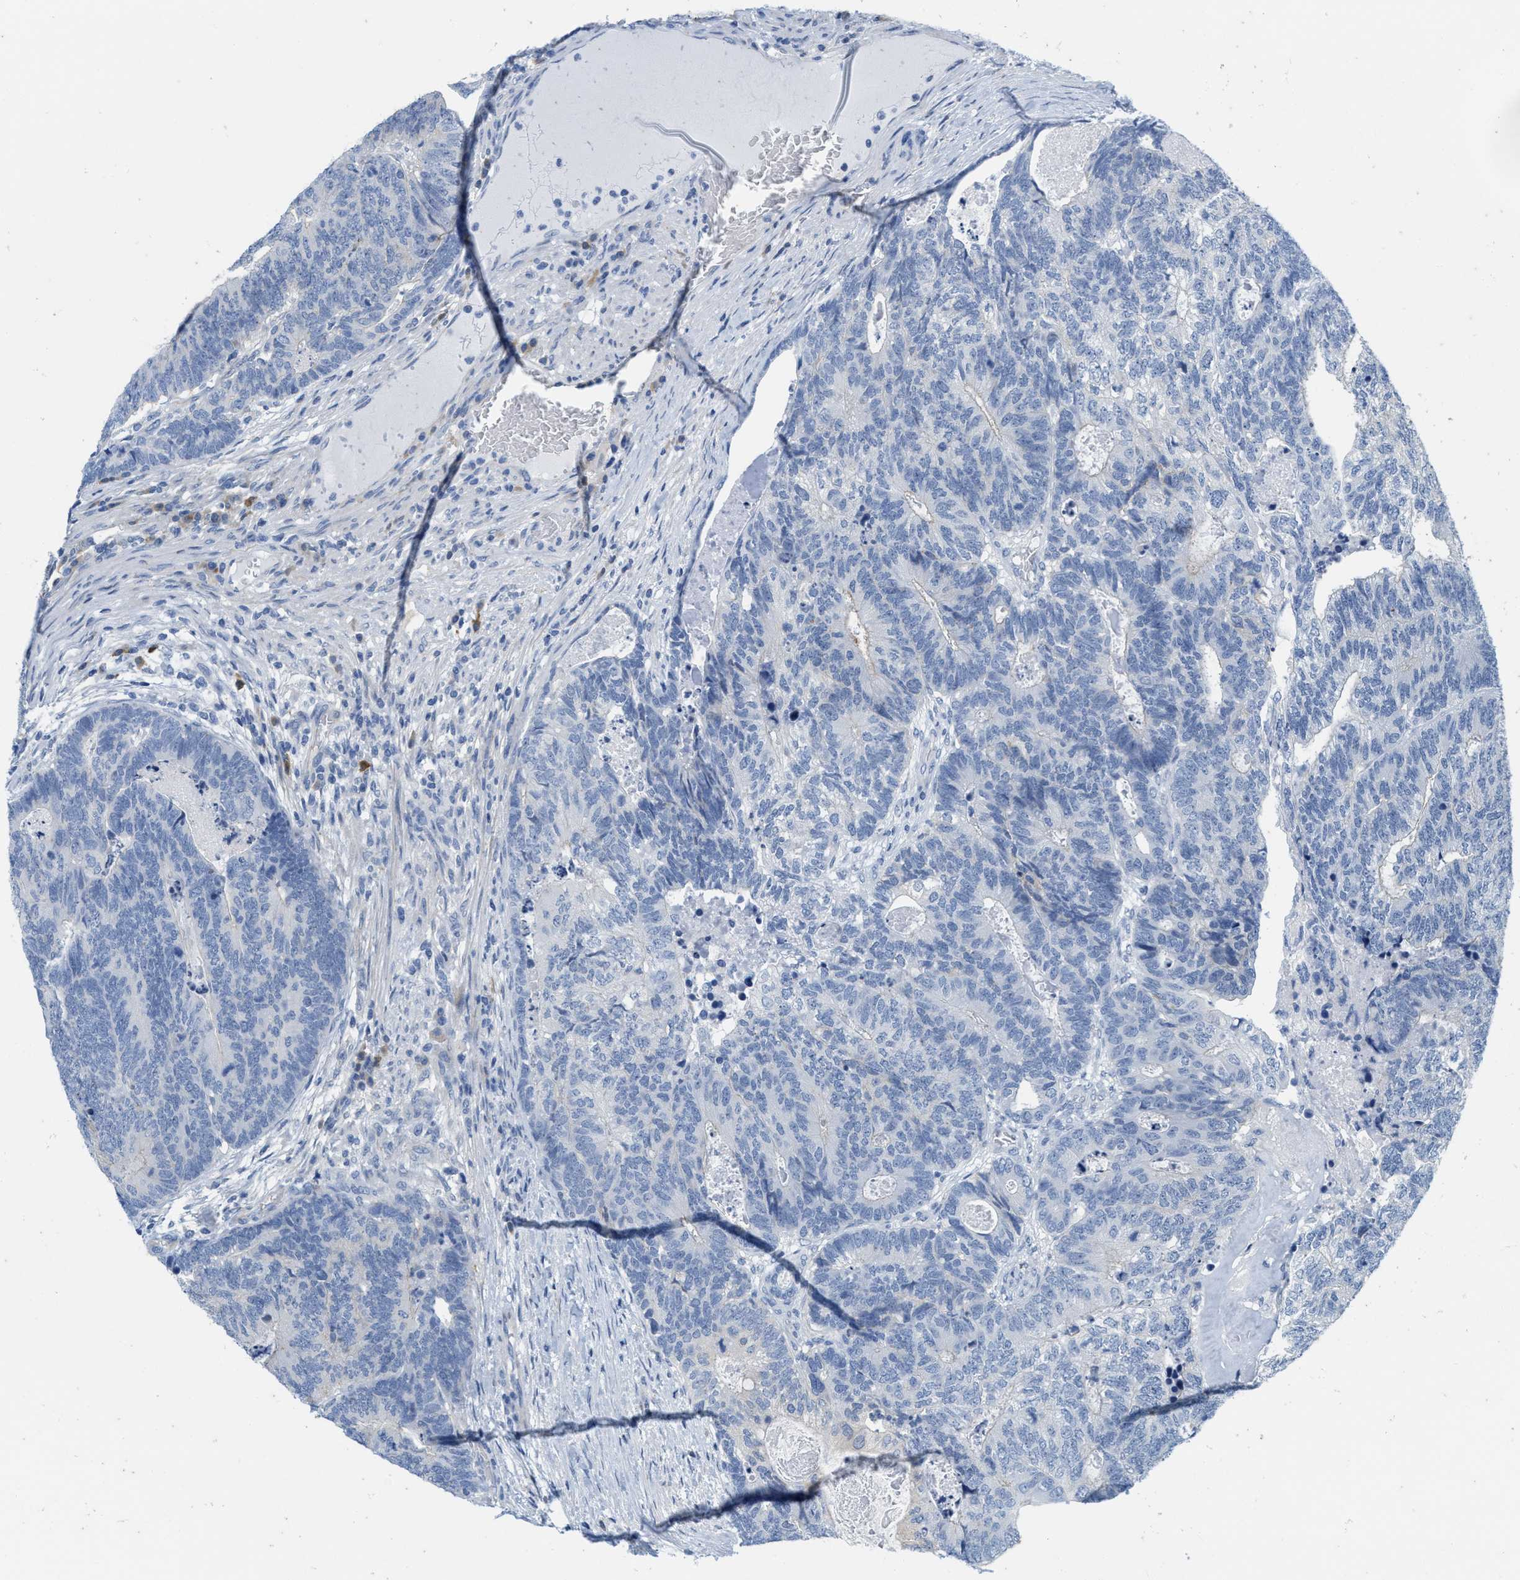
{"staining": {"intensity": "negative", "quantity": "none", "location": "none"}, "tissue": "colorectal cancer", "cell_type": "Tumor cells", "image_type": "cancer", "snomed": [{"axis": "morphology", "description": "Adenocarcinoma, NOS"}, {"axis": "topography", "description": "Colon"}], "caption": "An immunohistochemistry (IHC) photomicrograph of colorectal cancer (adenocarcinoma) is shown. There is no staining in tumor cells of colorectal cancer (adenocarcinoma).", "gene": "ABCB11", "patient": {"sex": "female", "age": 67}}